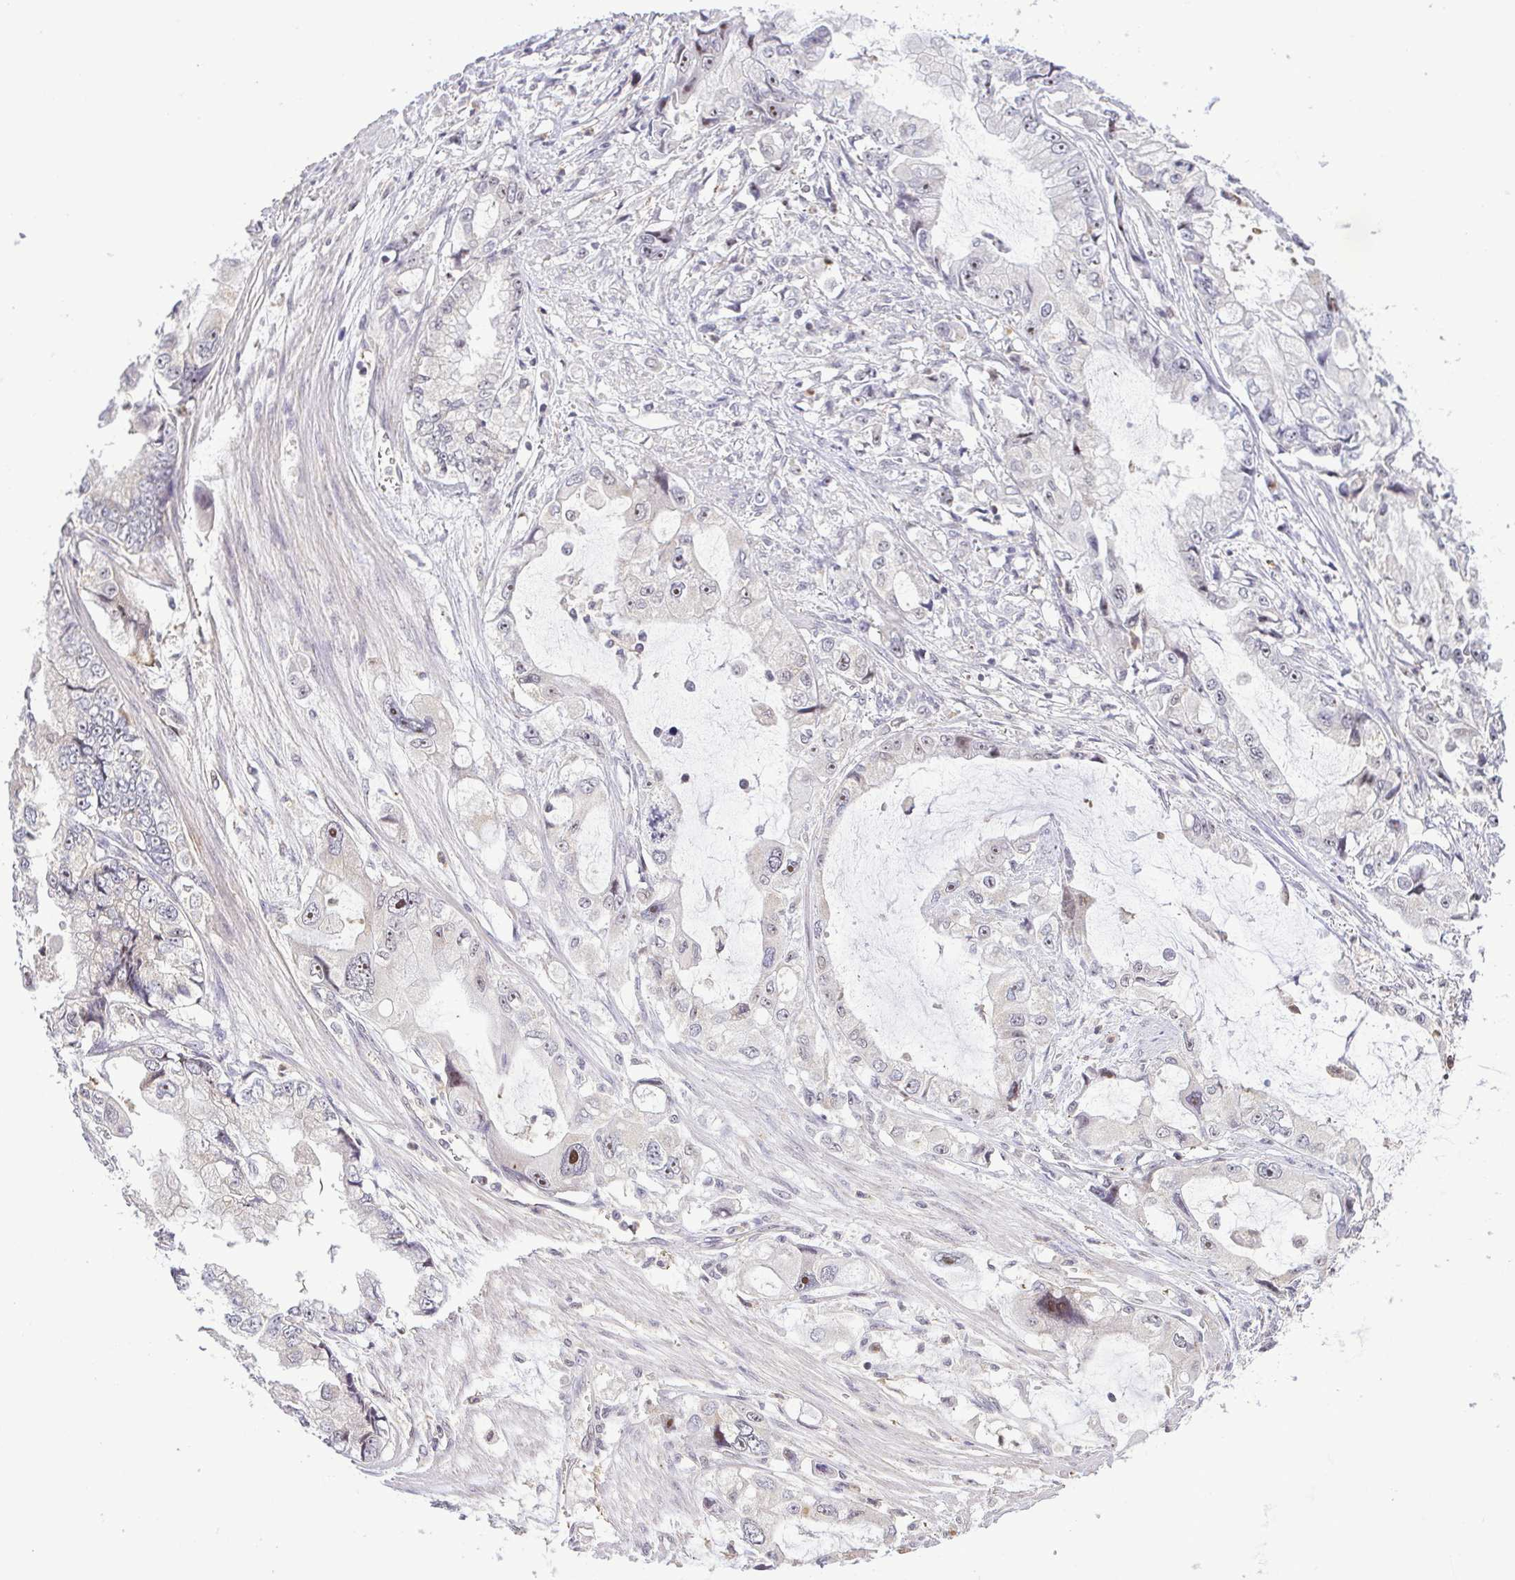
{"staining": {"intensity": "moderate", "quantity": "<25%", "location": "nuclear"}, "tissue": "stomach cancer", "cell_type": "Tumor cells", "image_type": "cancer", "snomed": [{"axis": "morphology", "description": "Adenocarcinoma, NOS"}, {"axis": "topography", "description": "Pancreas"}, {"axis": "topography", "description": "Stomach, upper"}, {"axis": "topography", "description": "Stomach"}], "caption": "A brown stain highlights moderate nuclear staining of a protein in adenocarcinoma (stomach) tumor cells.", "gene": "RSL24D1", "patient": {"sex": "male", "age": 77}}